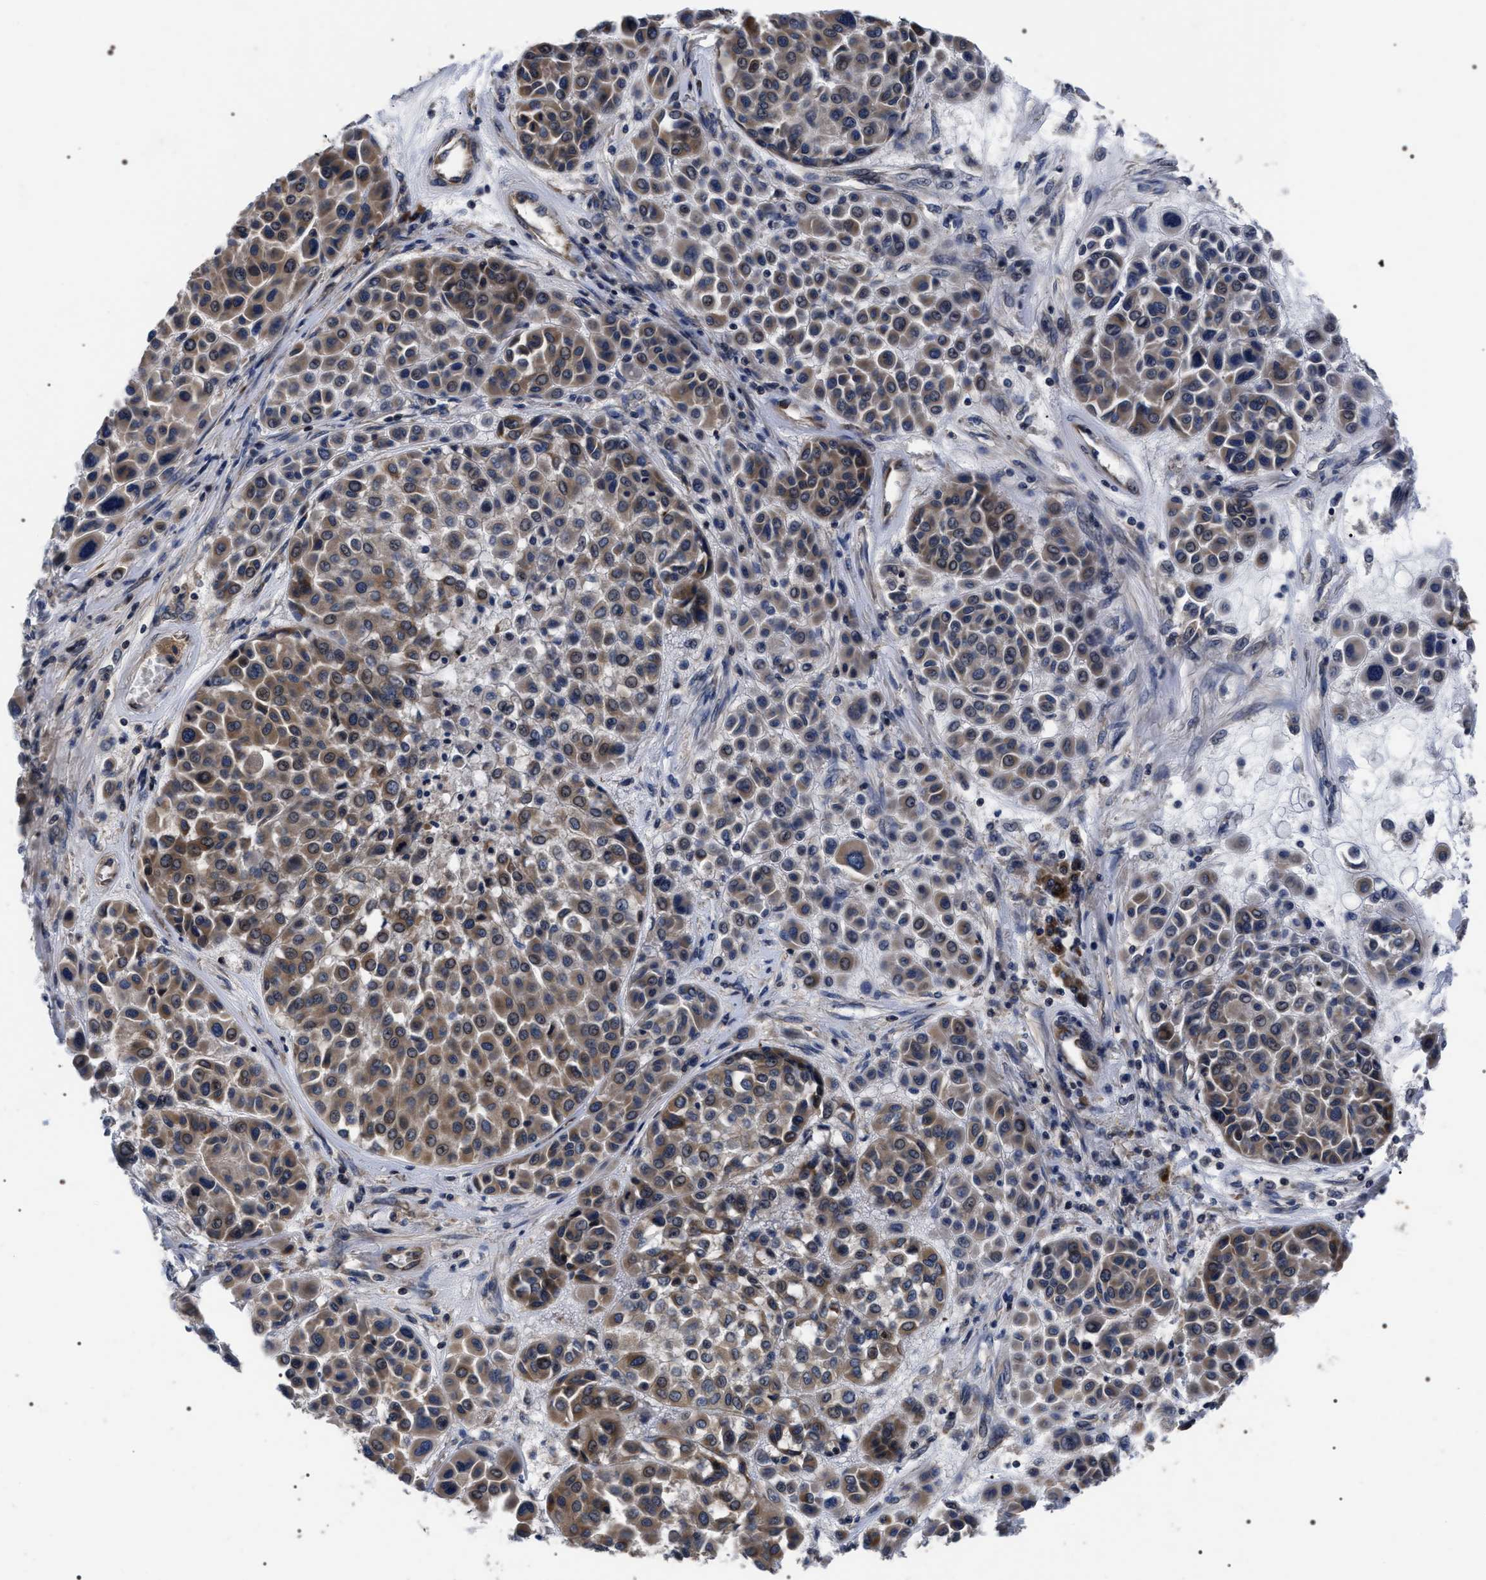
{"staining": {"intensity": "weak", "quantity": ">75%", "location": "cytoplasmic/membranous"}, "tissue": "melanoma", "cell_type": "Tumor cells", "image_type": "cancer", "snomed": [{"axis": "morphology", "description": "Malignant melanoma, Metastatic site"}, {"axis": "topography", "description": "Soft tissue"}], "caption": "Melanoma stained for a protein demonstrates weak cytoplasmic/membranous positivity in tumor cells. (DAB (3,3'-diaminobenzidine) IHC with brightfield microscopy, high magnification).", "gene": "MIS18A", "patient": {"sex": "male", "age": 41}}